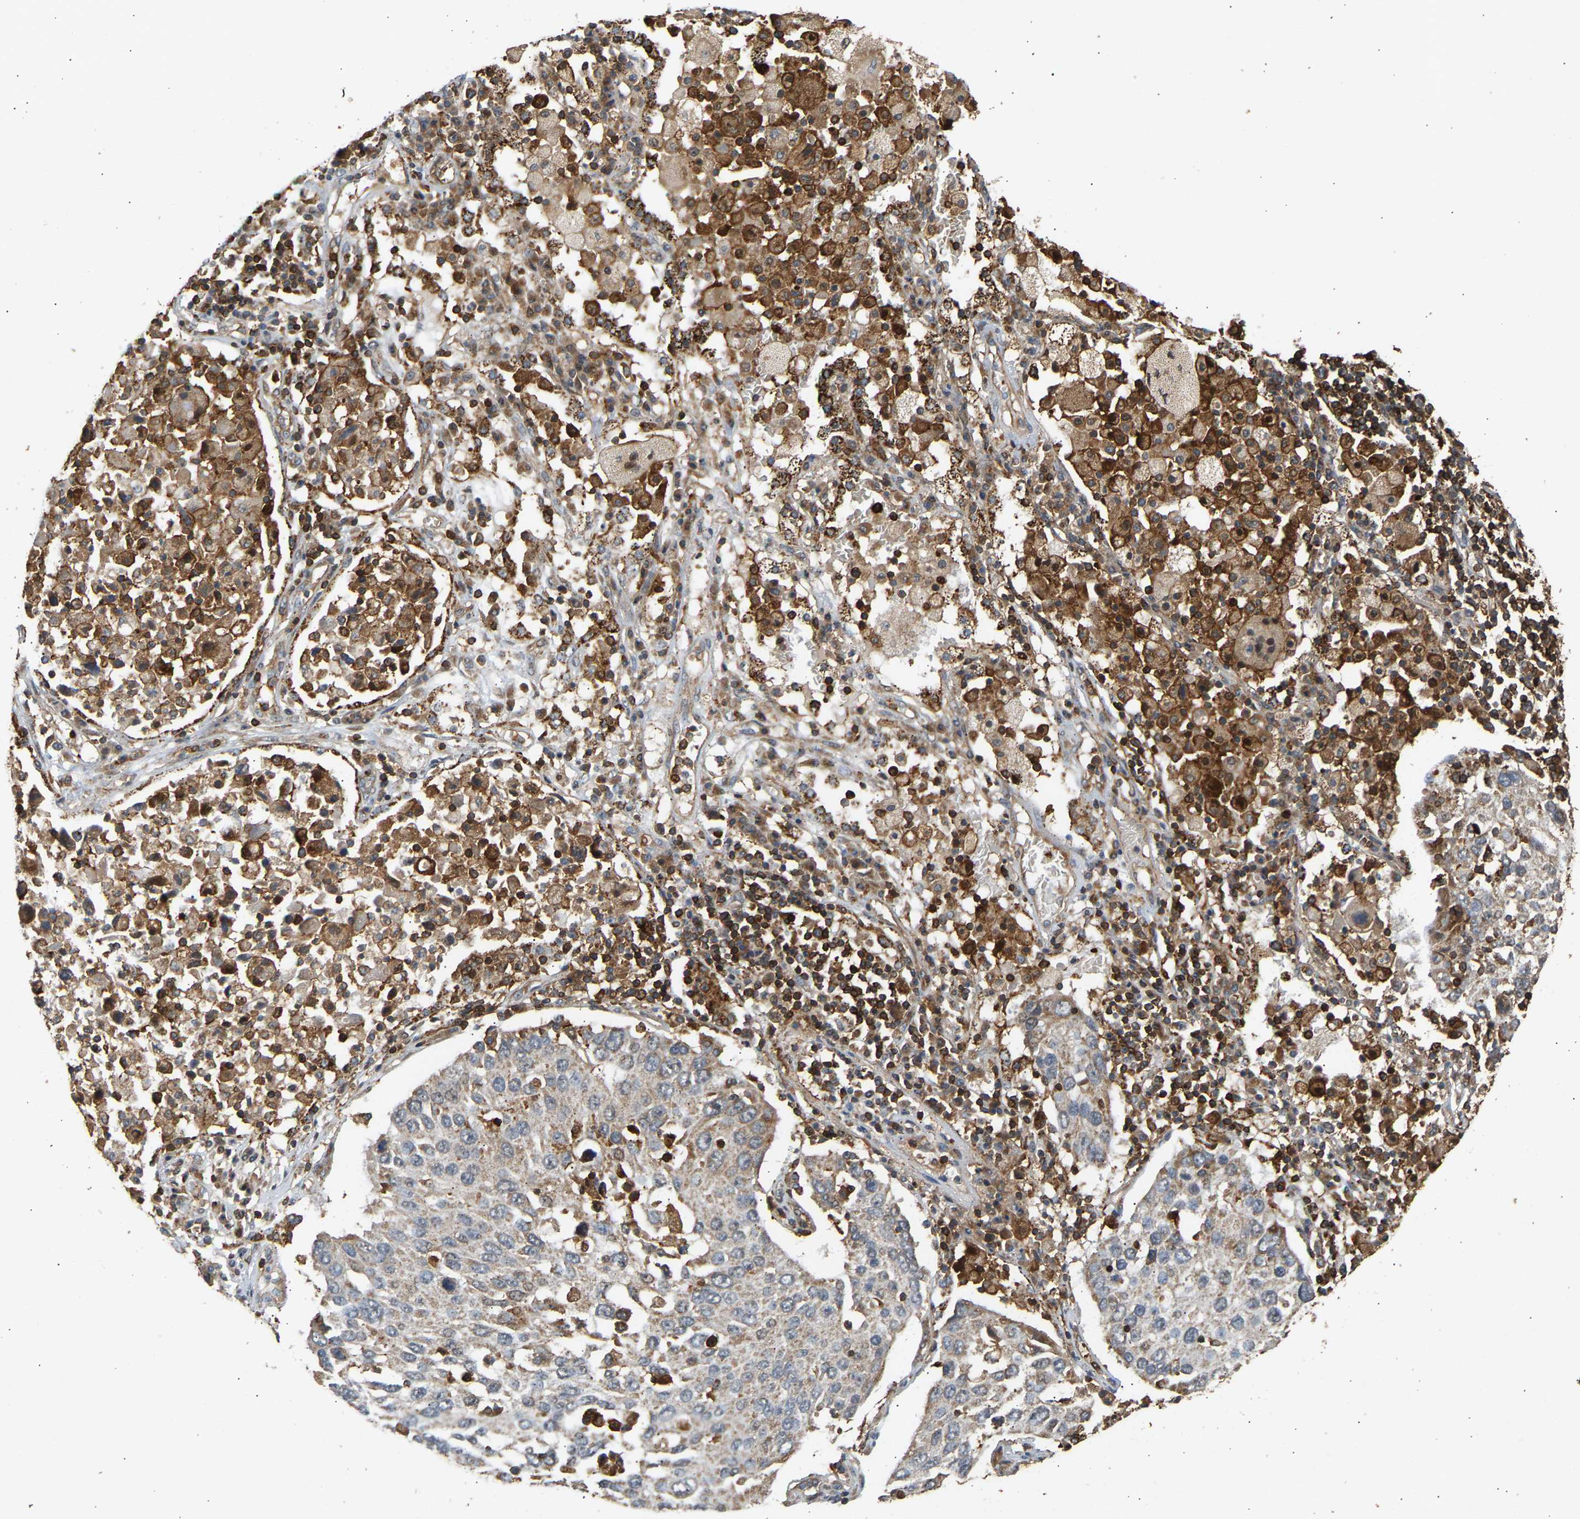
{"staining": {"intensity": "weak", "quantity": ">75%", "location": "cytoplasmic/membranous"}, "tissue": "lung cancer", "cell_type": "Tumor cells", "image_type": "cancer", "snomed": [{"axis": "morphology", "description": "Squamous cell carcinoma, NOS"}, {"axis": "topography", "description": "Lung"}], "caption": "Immunohistochemical staining of lung squamous cell carcinoma reveals low levels of weak cytoplasmic/membranous expression in about >75% of tumor cells.", "gene": "GOPC", "patient": {"sex": "male", "age": 65}}